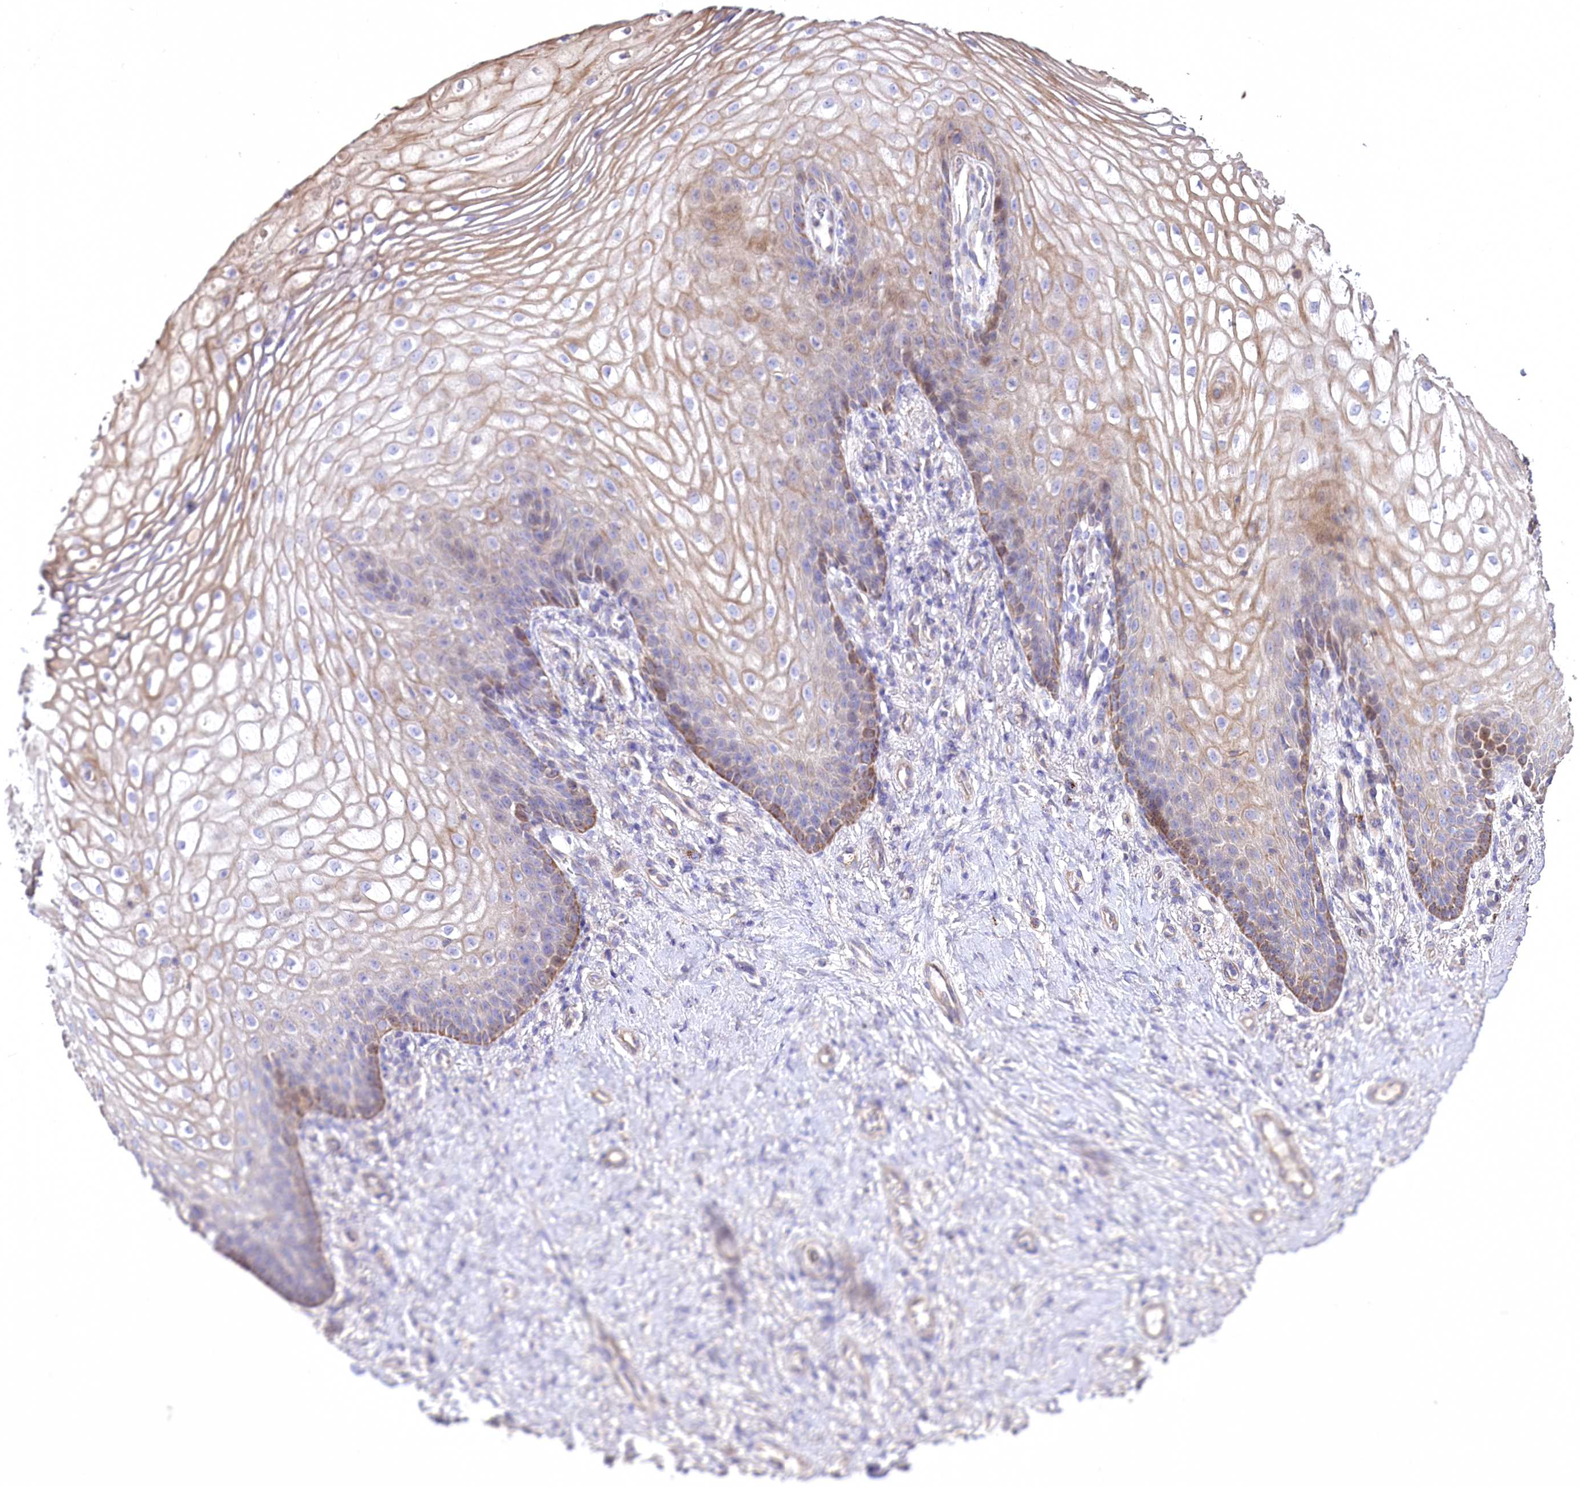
{"staining": {"intensity": "moderate", "quantity": ">75%", "location": "cytoplasmic/membranous"}, "tissue": "vagina", "cell_type": "Squamous epithelial cells", "image_type": "normal", "snomed": [{"axis": "morphology", "description": "Normal tissue, NOS"}, {"axis": "topography", "description": "Vagina"}], "caption": "Protein expression analysis of normal vagina displays moderate cytoplasmic/membranous expression in about >75% of squamous epithelial cells.", "gene": "PTER", "patient": {"sex": "female", "age": 60}}